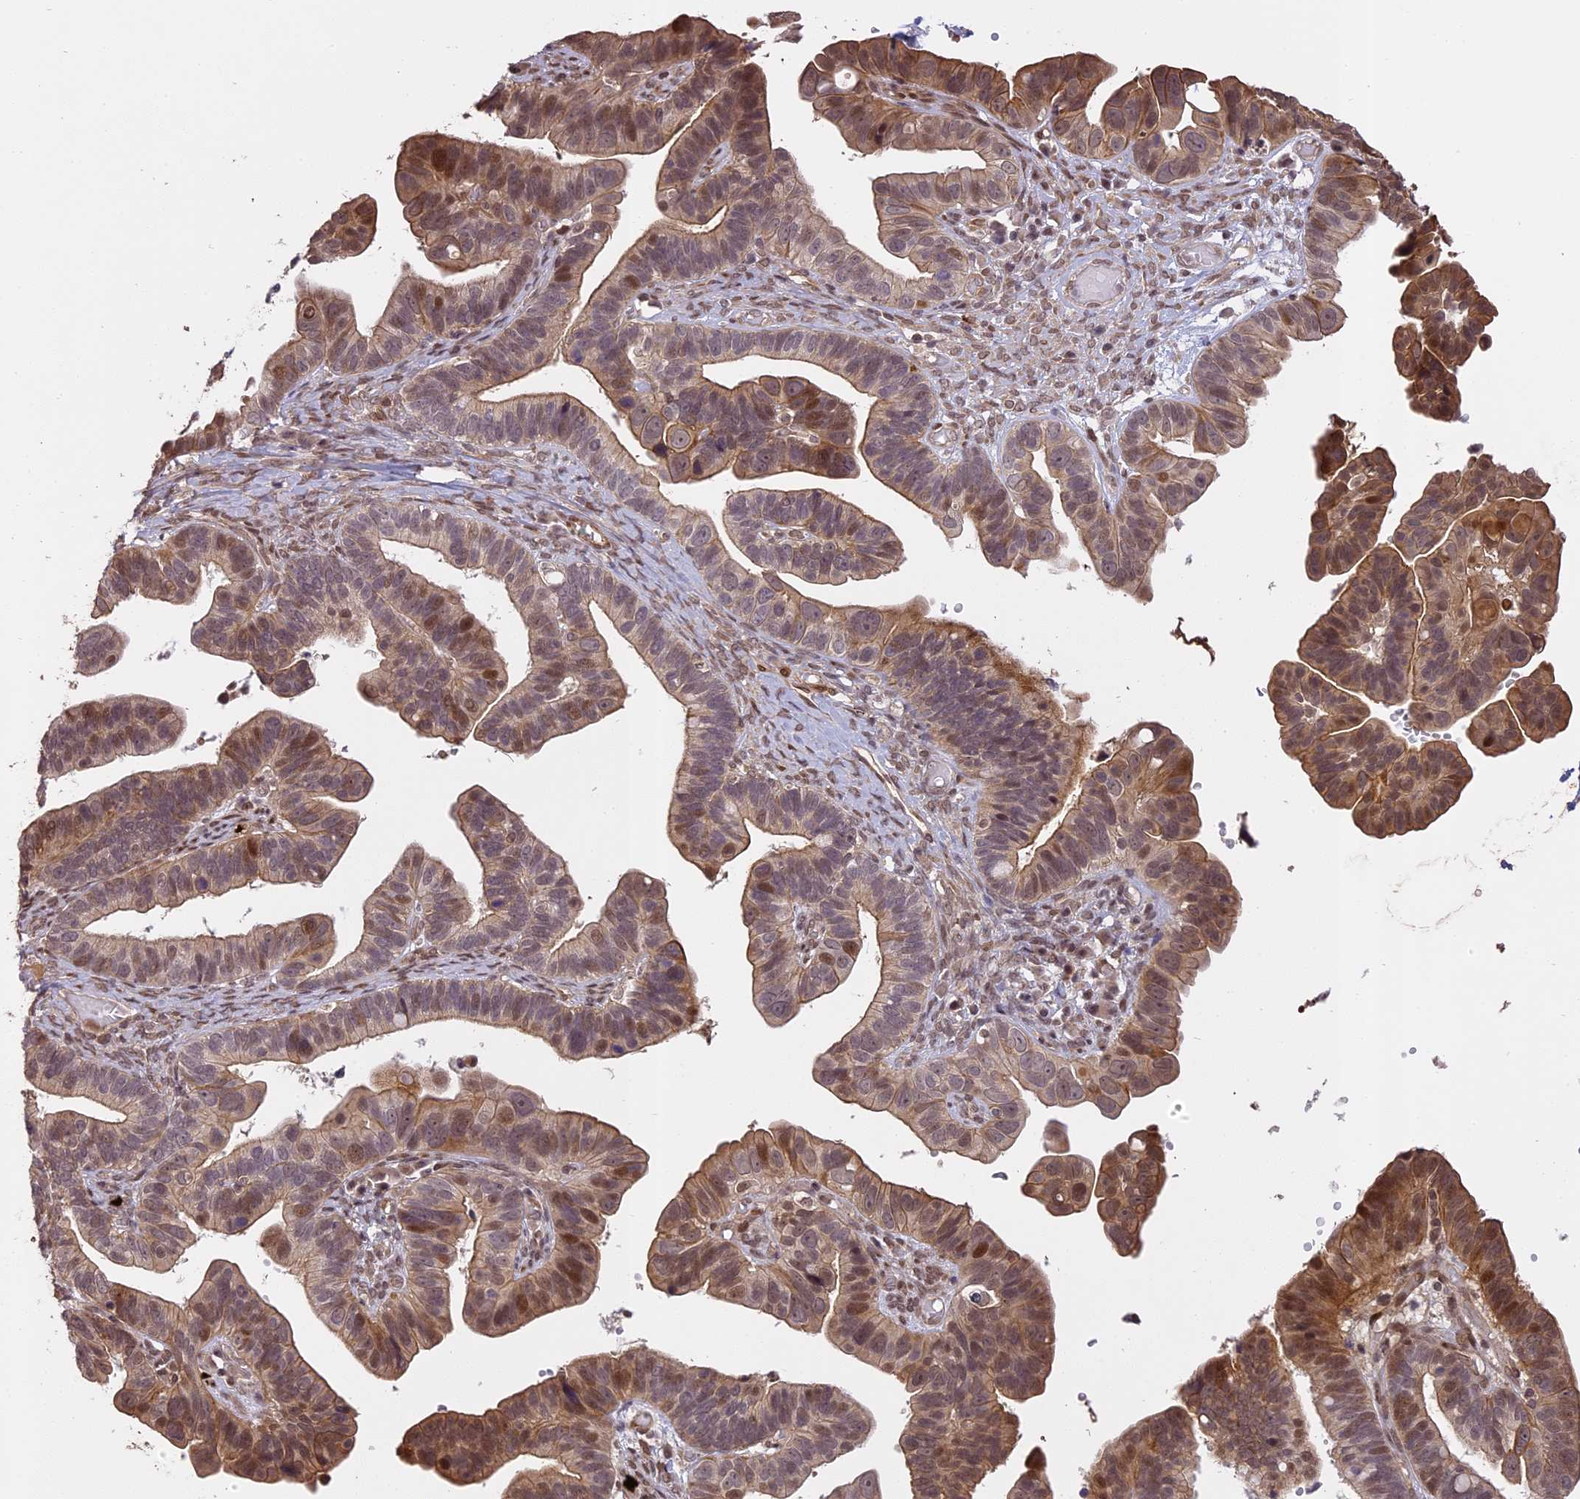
{"staining": {"intensity": "moderate", "quantity": "25%-75%", "location": "cytoplasmic/membranous,nuclear"}, "tissue": "ovarian cancer", "cell_type": "Tumor cells", "image_type": "cancer", "snomed": [{"axis": "morphology", "description": "Cystadenocarcinoma, serous, NOS"}, {"axis": "topography", "description": "Ovary"}], "caption": "Immunohistochemical staining of ovarian cancer (serous cystadenocarcinoma) reveals medium levels of moderate cytoplasmic/membranous and nuclear expression in about 25%-75% of tumor cells. (Stains: DAB in brown, nuclei in blue, Microscopy: brightfield microscopy at high magnification).", "gene": "PRELID2", "patient": {"sex": "female", "age": 56}}